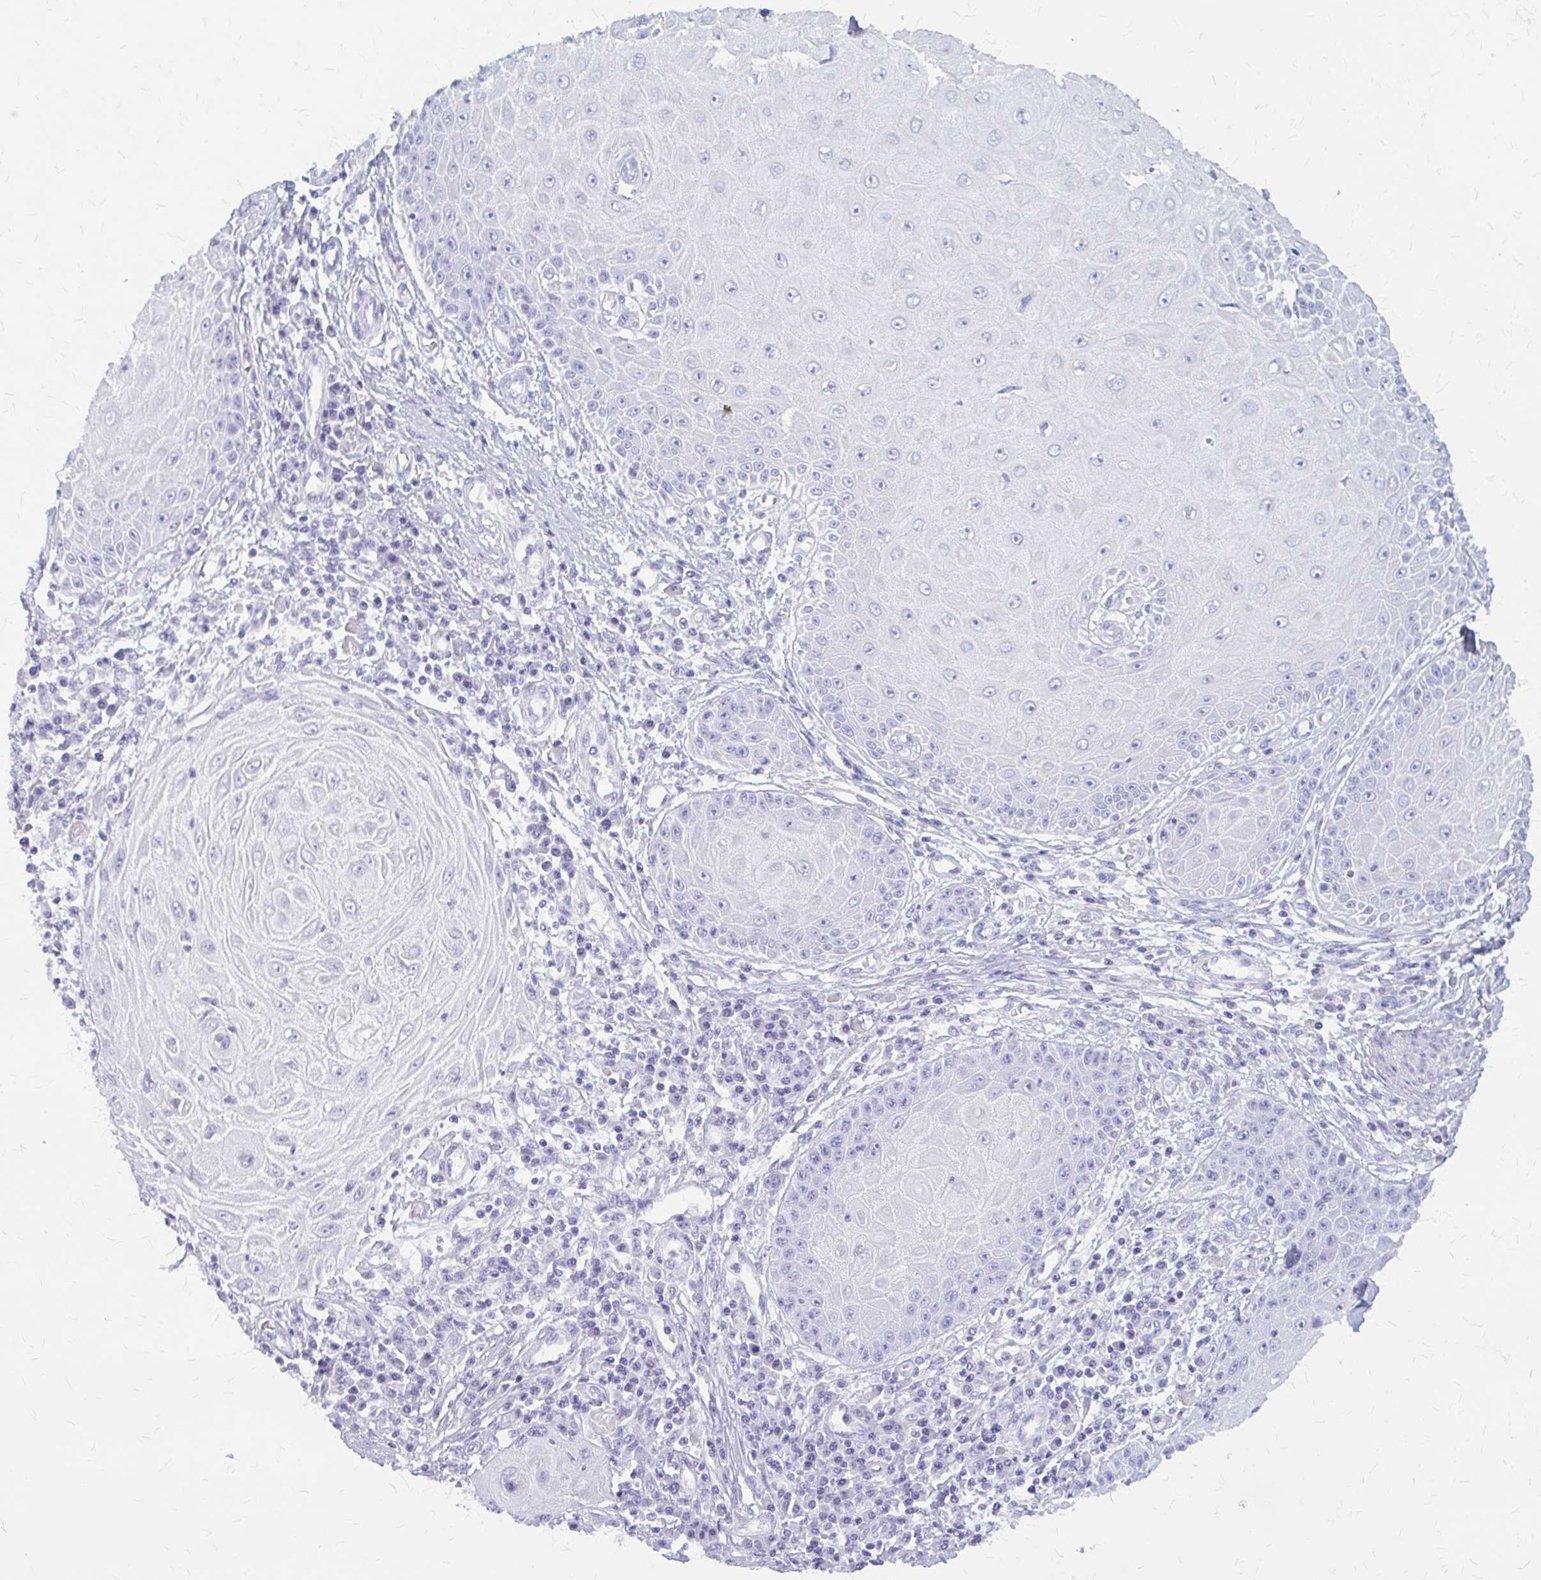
{"staining": {"intensity": "negative", "quantity": "none", "location": "none"}, "tissue": "skin cancer", "cell_type": "Tumor cells", "image_type": "cancer", "snomed": [{"axis": "morphology", "description": "Squamous cell carcinoma, NOS"}, {"axis": "topography", "description": "Skin"}, {"axis": "topography", "description": "Vulva"}], "caption": "A high-resolution histopathology image shows immunohistochemistry (IHC) staining of squamous cell carcinoma (skin), which displays no significant positivity in tumor cells.", "gene": "KLHDC7A", "patient": {"sex": "female", "age": 44}}